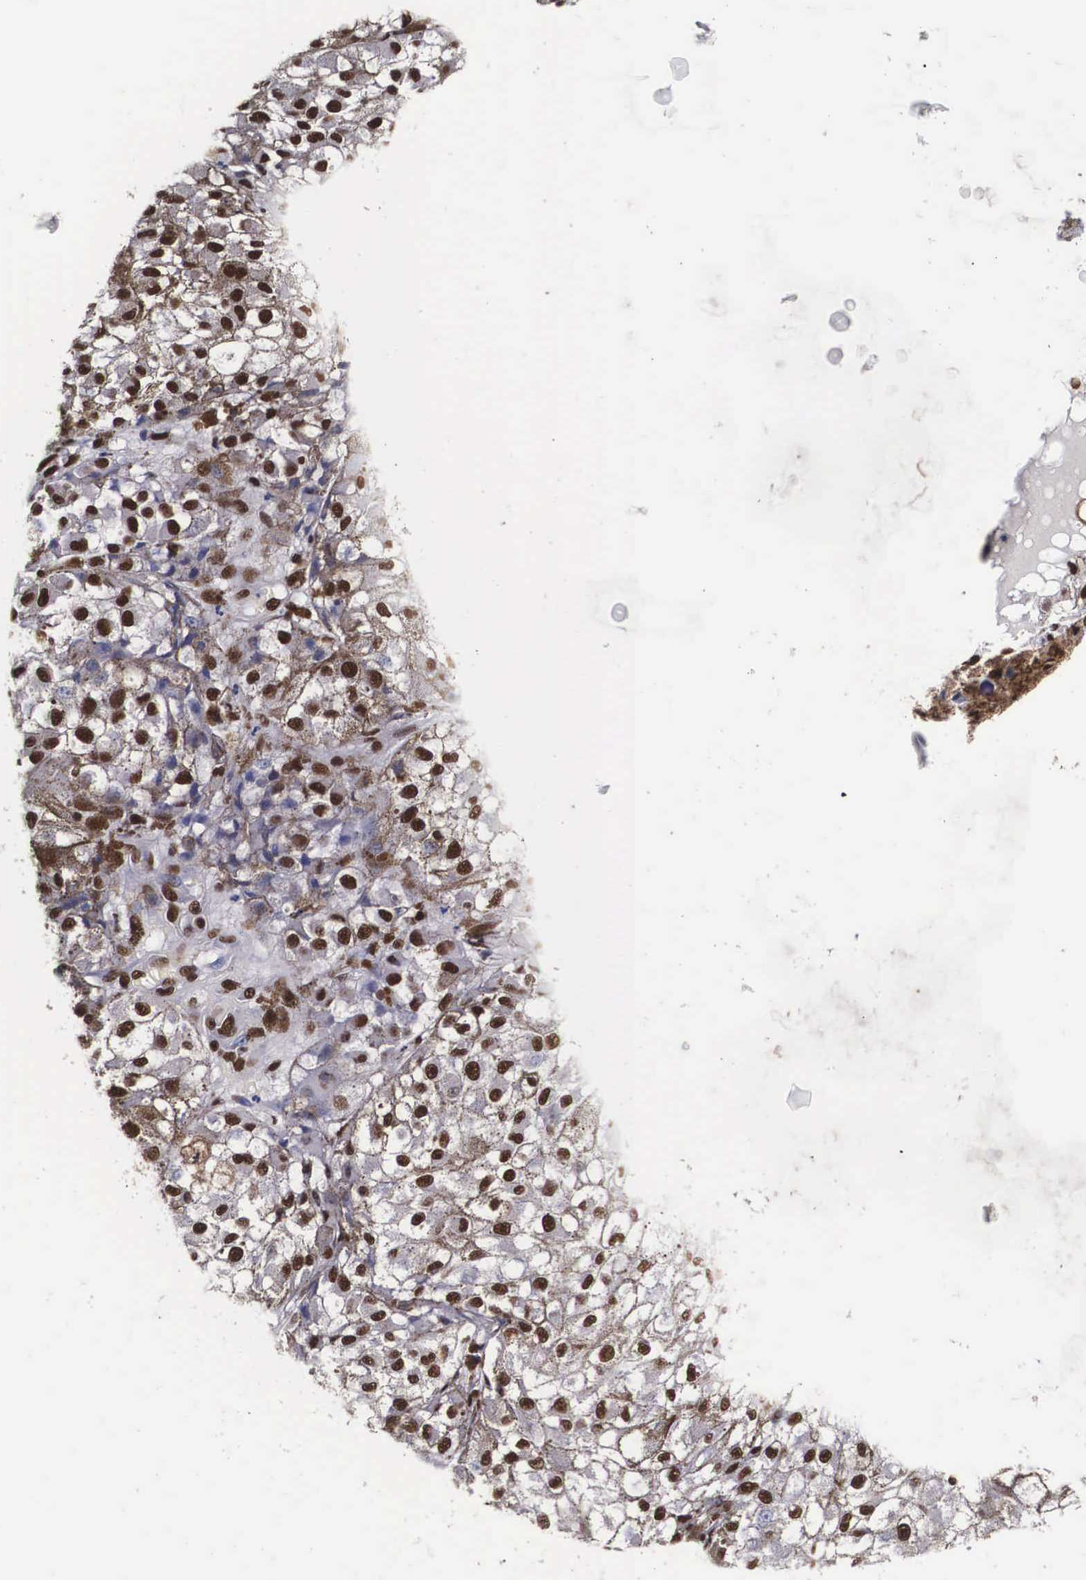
{"staining": {"intensity": "strong", "quantity": ">75%", "location": "nuclear"}, "tissue": "melanoma", "cell_type": "Tumor cells", "image_type": "cancer", "snomed": [{"axis": "morphology", "description": "Malignant melanoma, NOS"}, {"axis": "topography", "description": "Skin"}], "caption": "Malignant melanoma was stained to show a protein in brown. There is high levels of strong nuclear expression in approximately >75% of tumor cells.", "gene": "PABPN1", "patient": {"sex": "male", "age": 67}}